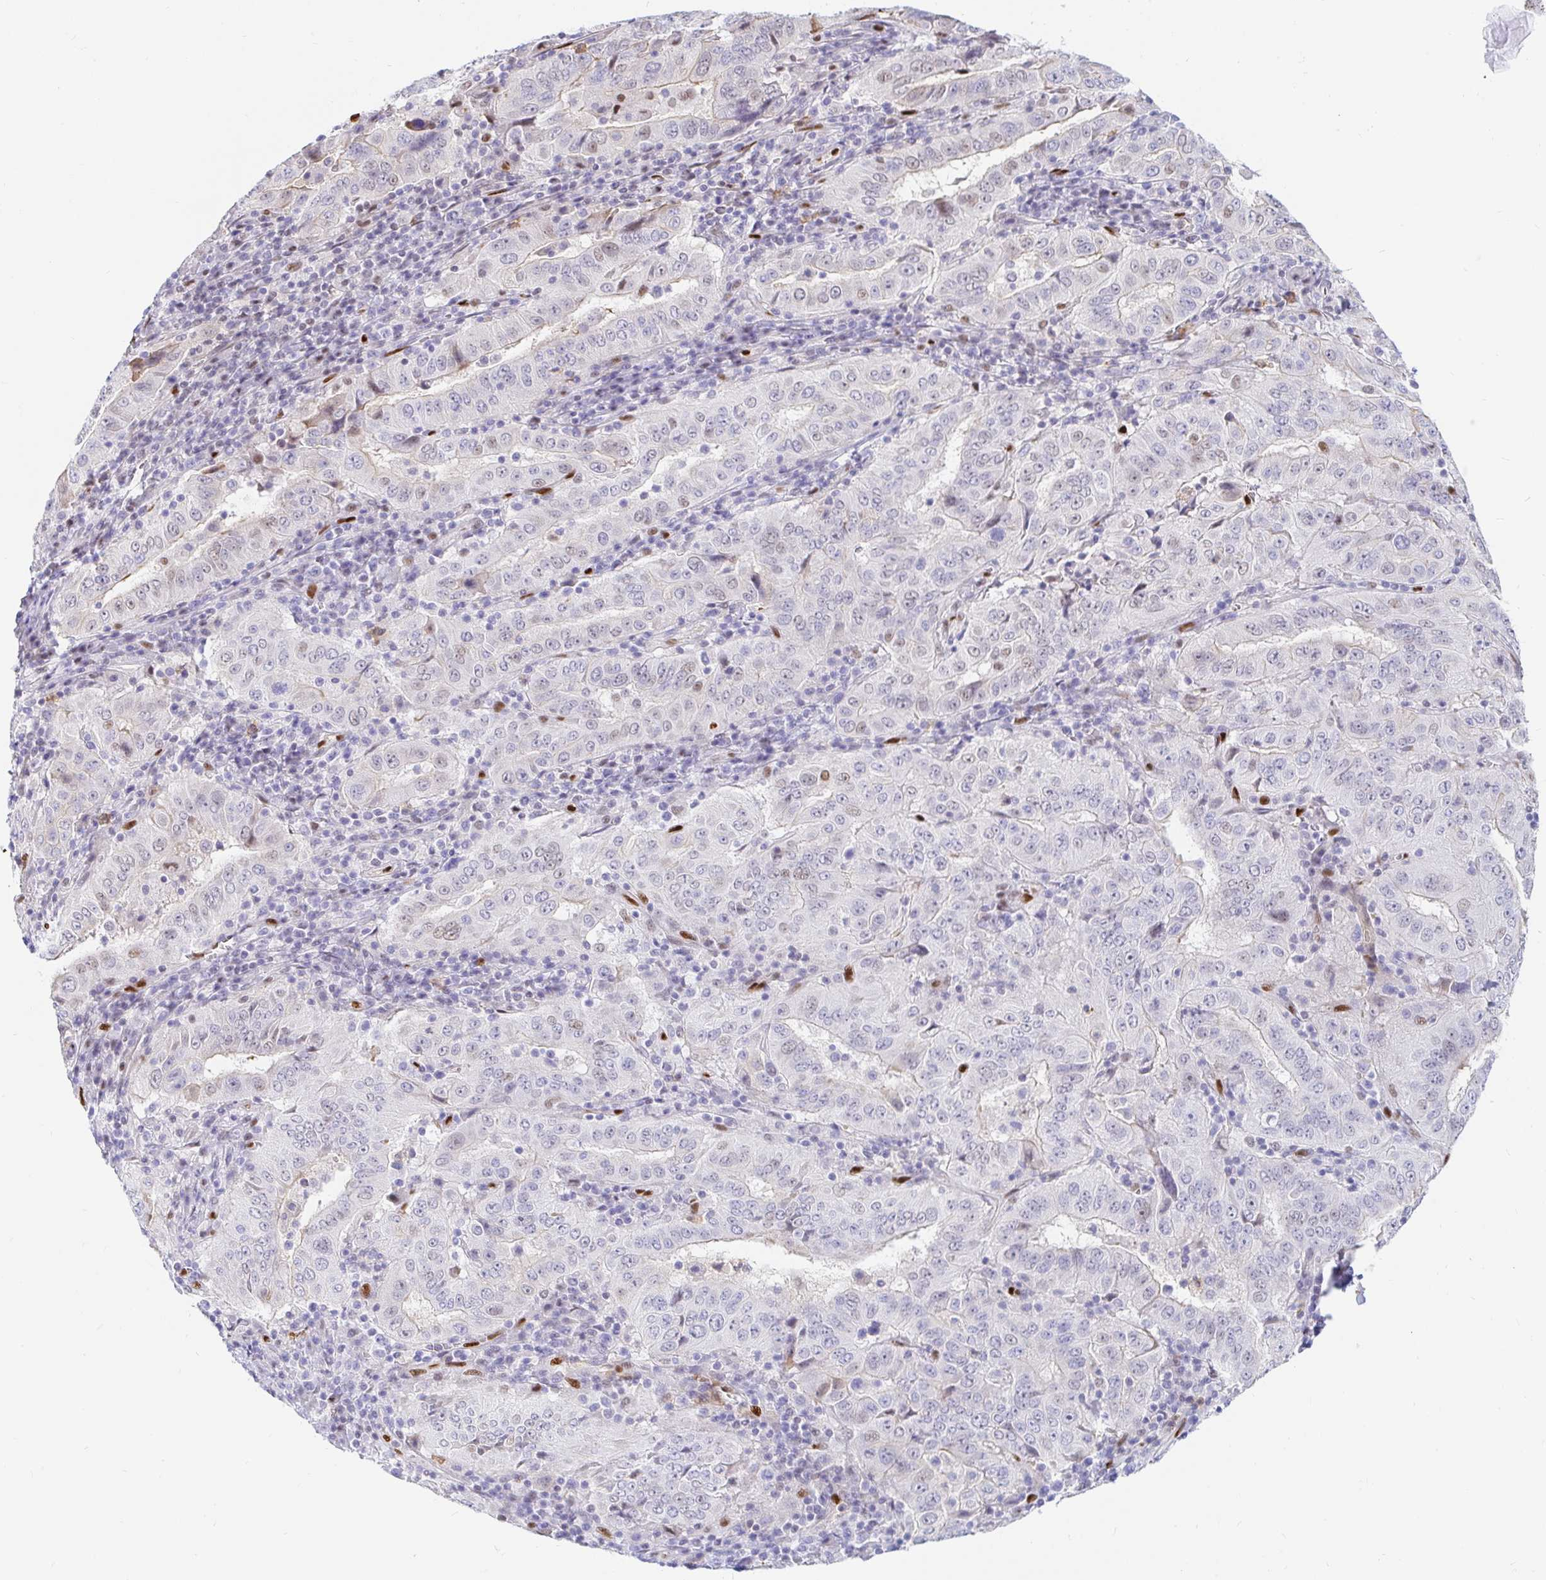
{"staining": {"intensity": "weak", "quantity": "<25%", "location": "nuclear"}, "tissue": "pancreatic cancer", "cell_type": "Tumor cells", "image_type": "cancer", "snomed": [{"axis": "morphology", "description": "Adenocarcinoma, NOS"}, {"axis": "topography", "description": "Pancreas"}], "caption": "Tumor cells are negative for protein expression in human pancreatic cancer. (DAB (3,3'-diaminobenzidine) immunohistochemistry (IHC) visualized using brightfield microscopy, high magnification).", "gene": "HINFP", "patient": {"sex": "male", "age": 63}}